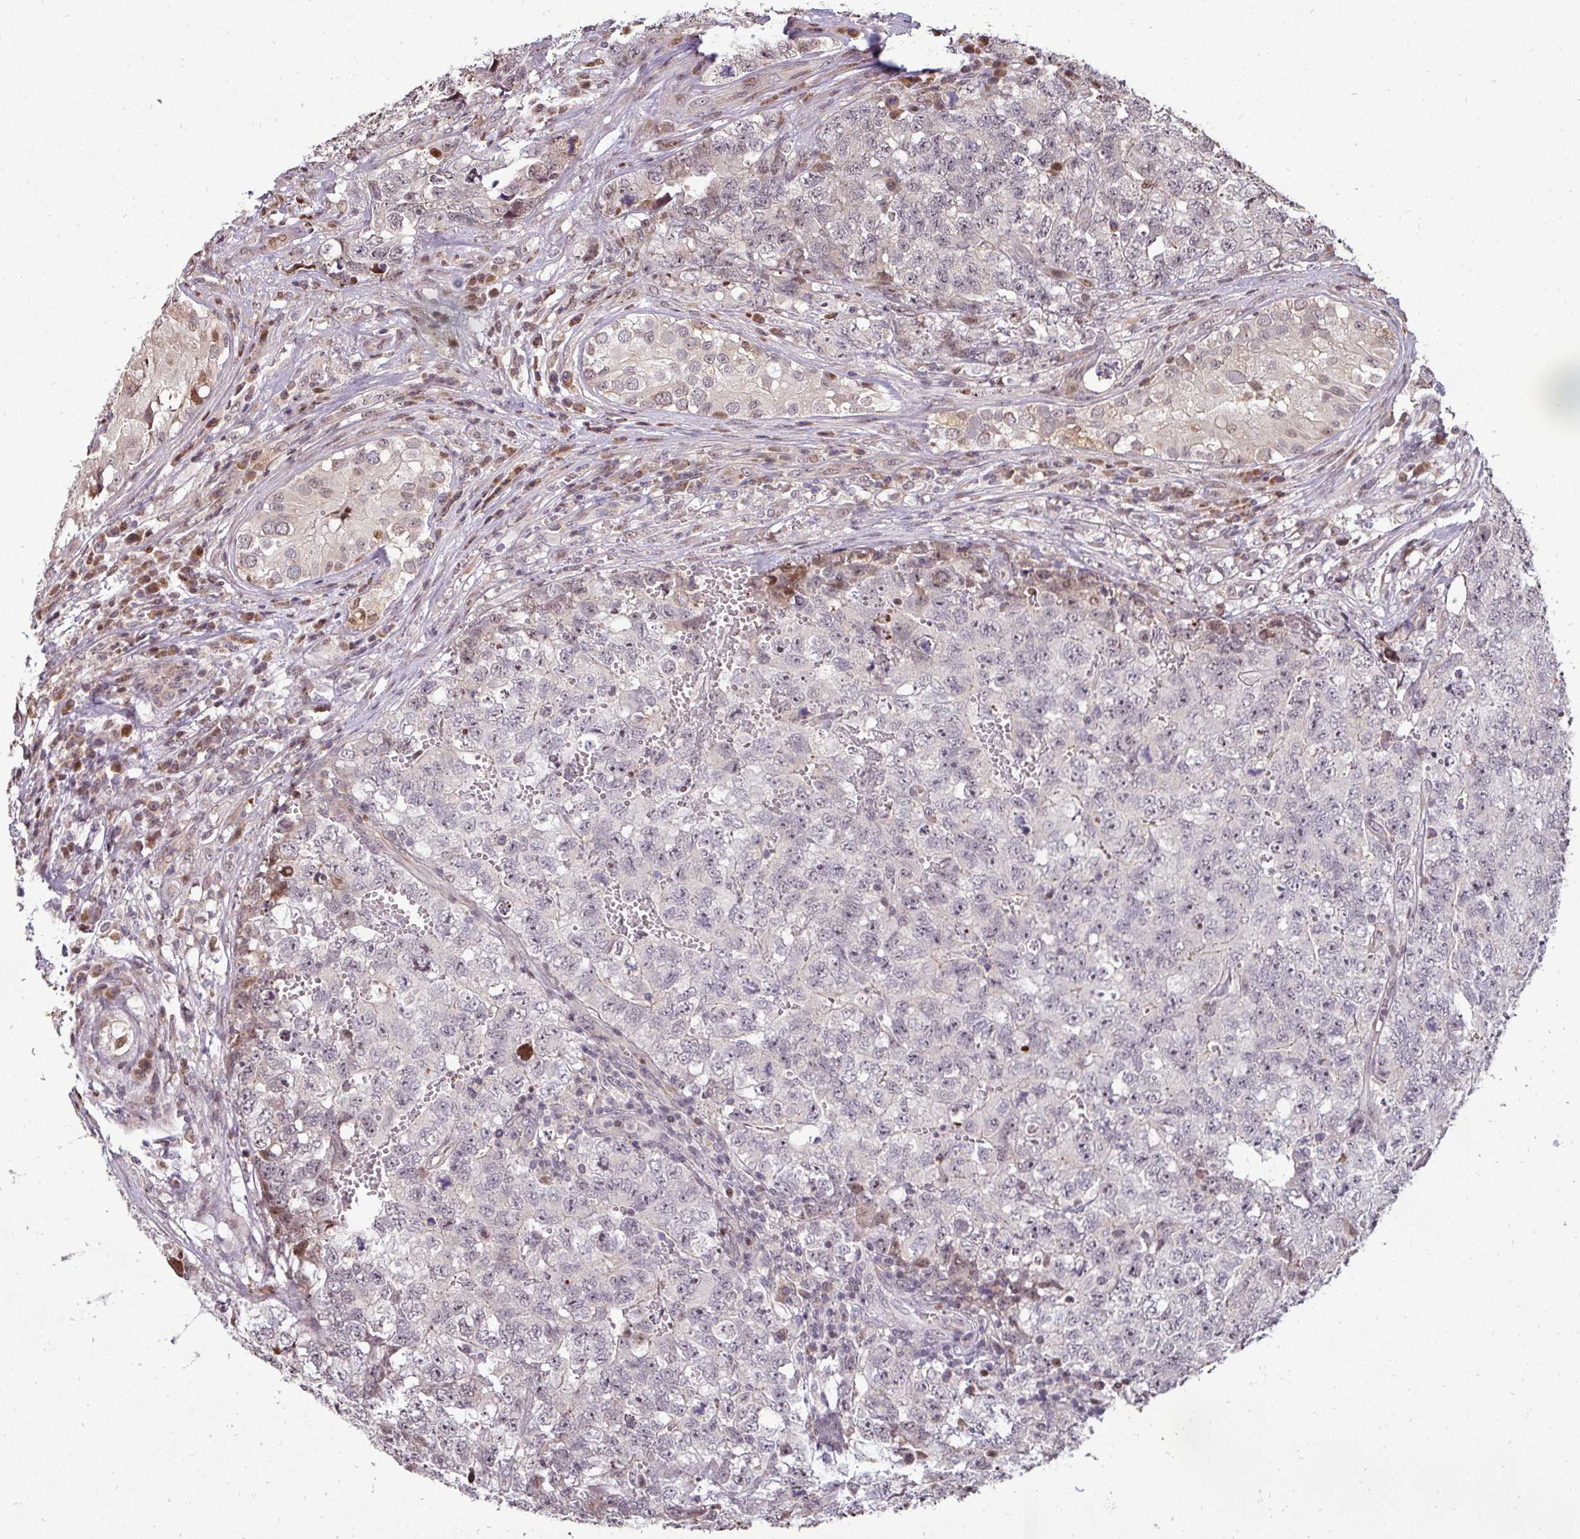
{"staining": {"intensity": "negative", "quantity": "none", "location": "none"}, "tissue": "testis cancer", "cell_type": "Tumor cells", "image_type": "cancer", "snomed": [{"axis": "morphology", "description": "Carcinoma, Embryonal, NOS"}, {"axis": "topography", "description": "Testis"}], "caption": "Immunohistochemistry (IHC) image of human embryonal carcinoma (testis) stained for a protein (brown), which demonstrates no expression in tumor cells.", "gene": "PATZ1", "patient": {"sex": "male", "age": 31}}